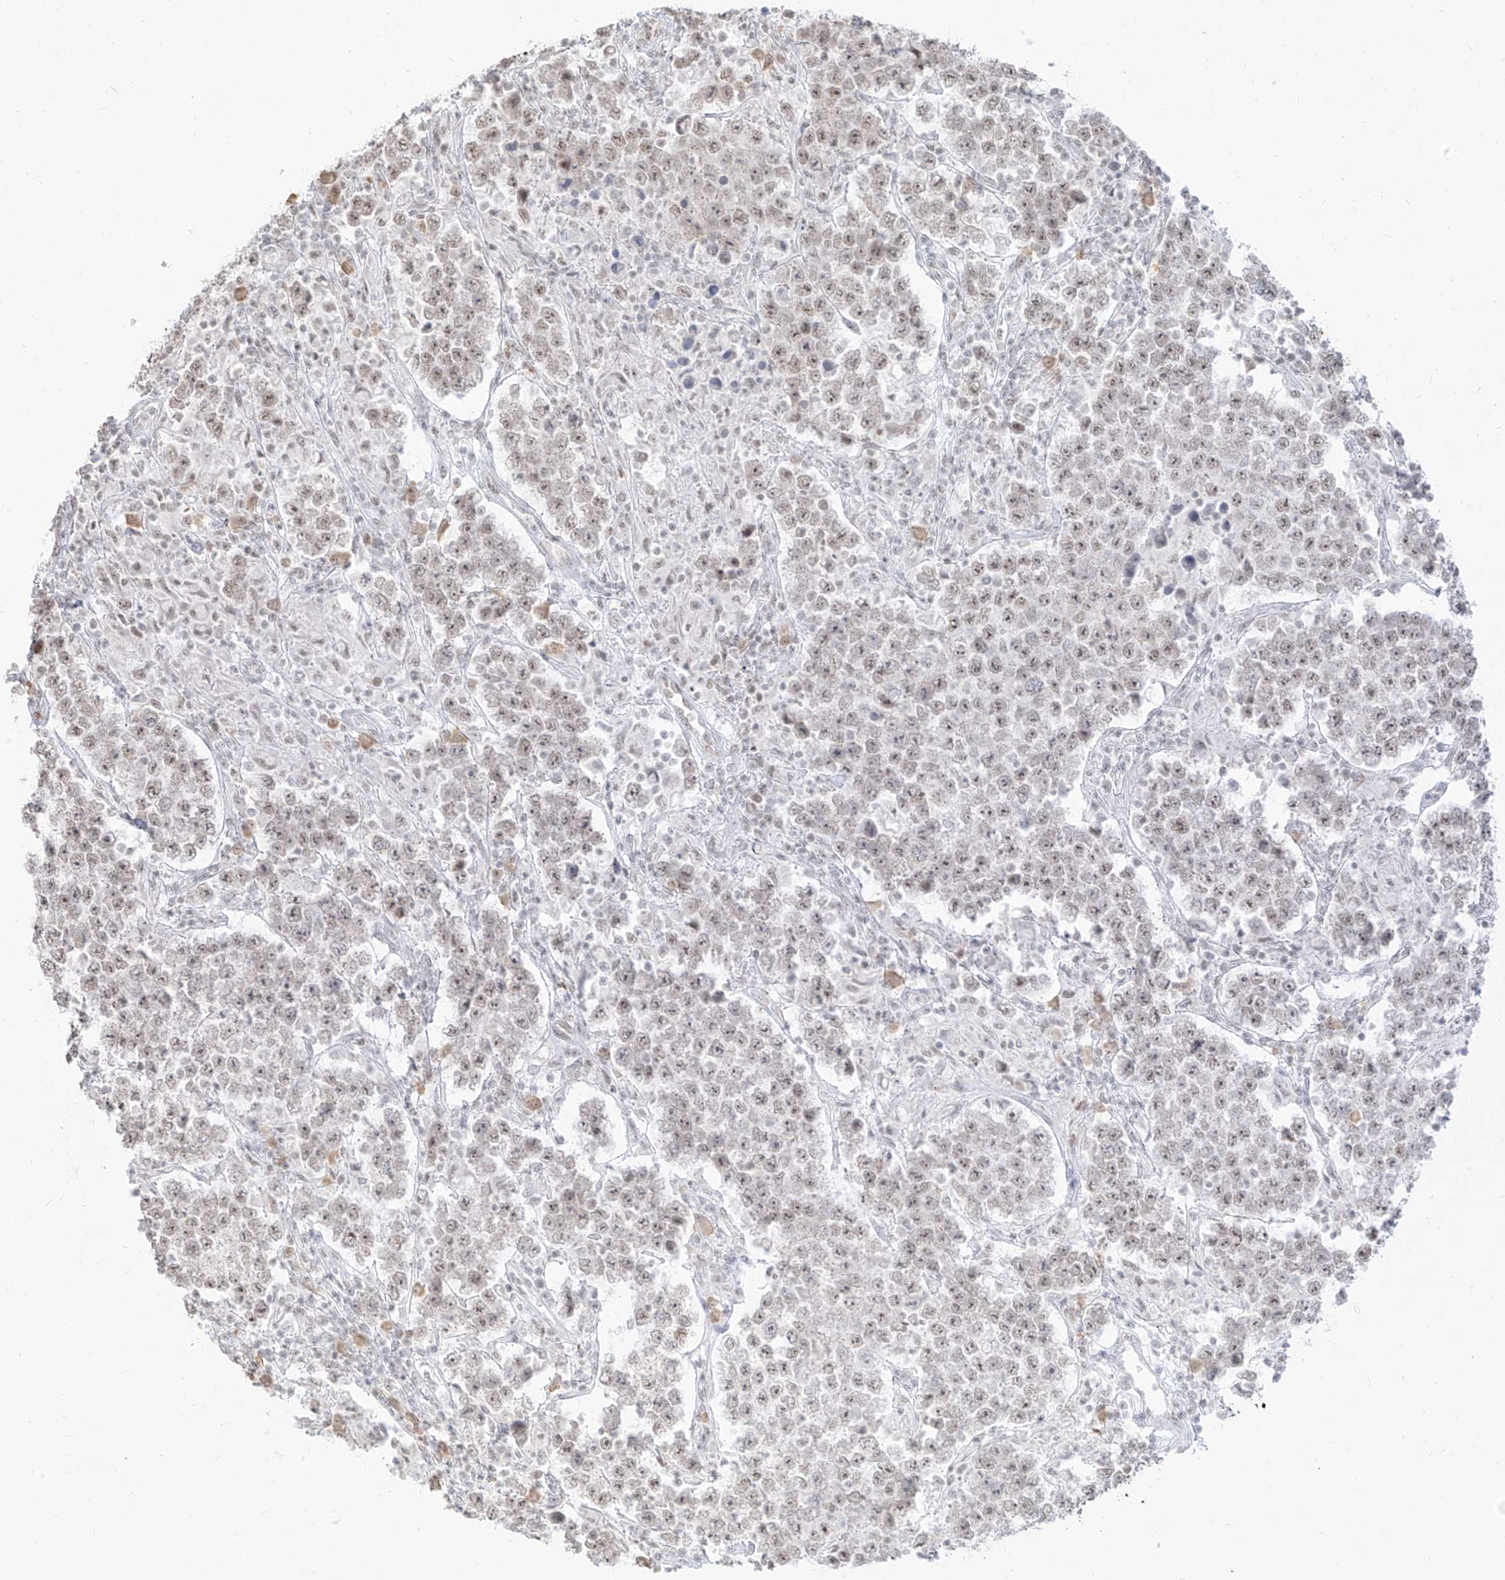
{"staining": {"intensity": "moderate", "quantity": ">75%", "location": "nuclear"}, "tissue": "testis cancer", "cell_type": "Tumor cells", "image_type": "cancer", "snomed": [{"axis": "morphology", "description": "Normal tissue, NOS"}, {"axis": "morphology", "description": "Urothelial carcinoma, High grade"}, {"axis": "morphology", "description": "Seminoma, NOS"}, {"axis": "morphology", "description": "Carcinoma, Embryonal, NOS"}, {"axis": "topography", "description": "Urinary bladder"}, {"axis": "topography", "description": "Testis"}], "caption": "Immunohistochemistry staining of seminoma (testis), which shows medium levels of moderate nuclear staining in about >75% of tumor cells indicating moderate nuclear protein expression. The staining was performed using DAB (3,3'-diaminobenzidine) (brown) for protein detection and nuclei were counterstained in hematoxylin (blue).", "gene": "SUPT5H", "patient": {"sex": "male", "age": 41}}